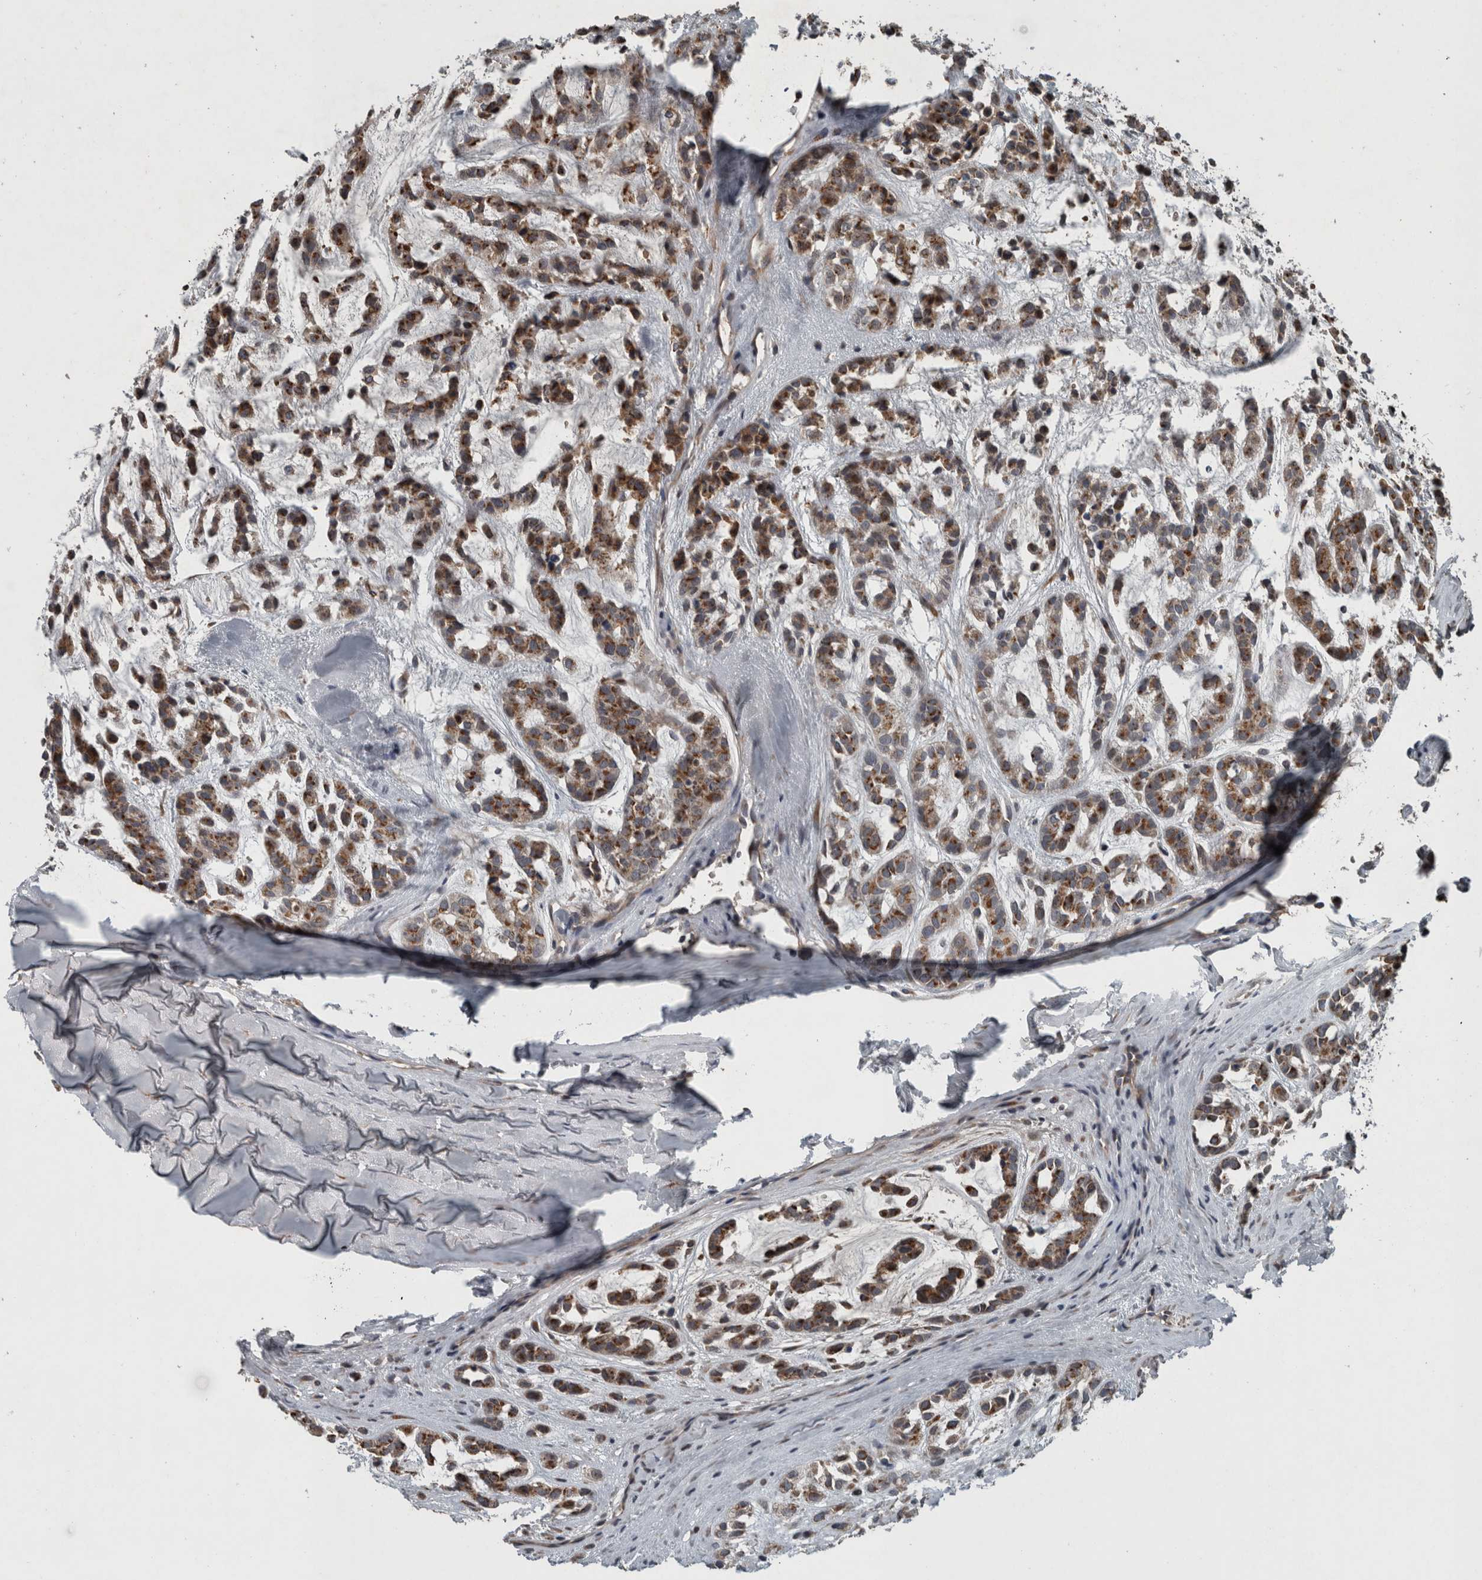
{"staining": {"intensity": "strong", "quantity": ">75%", "location": "cytoplasmic/membranous"}, "tissue": "head and neck cancer", "cell_type": "Tumor cells", "image_type": "cancer", "snomed": [{"axis": "morphology", "description": "Adenocarcinoma, NOS"}, {"axis": "morphology", "description": "Adenoma, NOS"}, {"axis": "topography", "description": "Head-Neck"}], "caption": "Protein staining of head and neck cancer tissue shows strong cytoplasmic/membranous positivity in about >75% of tumor cells.", "gene": "ZNF345", "patient": {"sex": "female", "age": 55}}